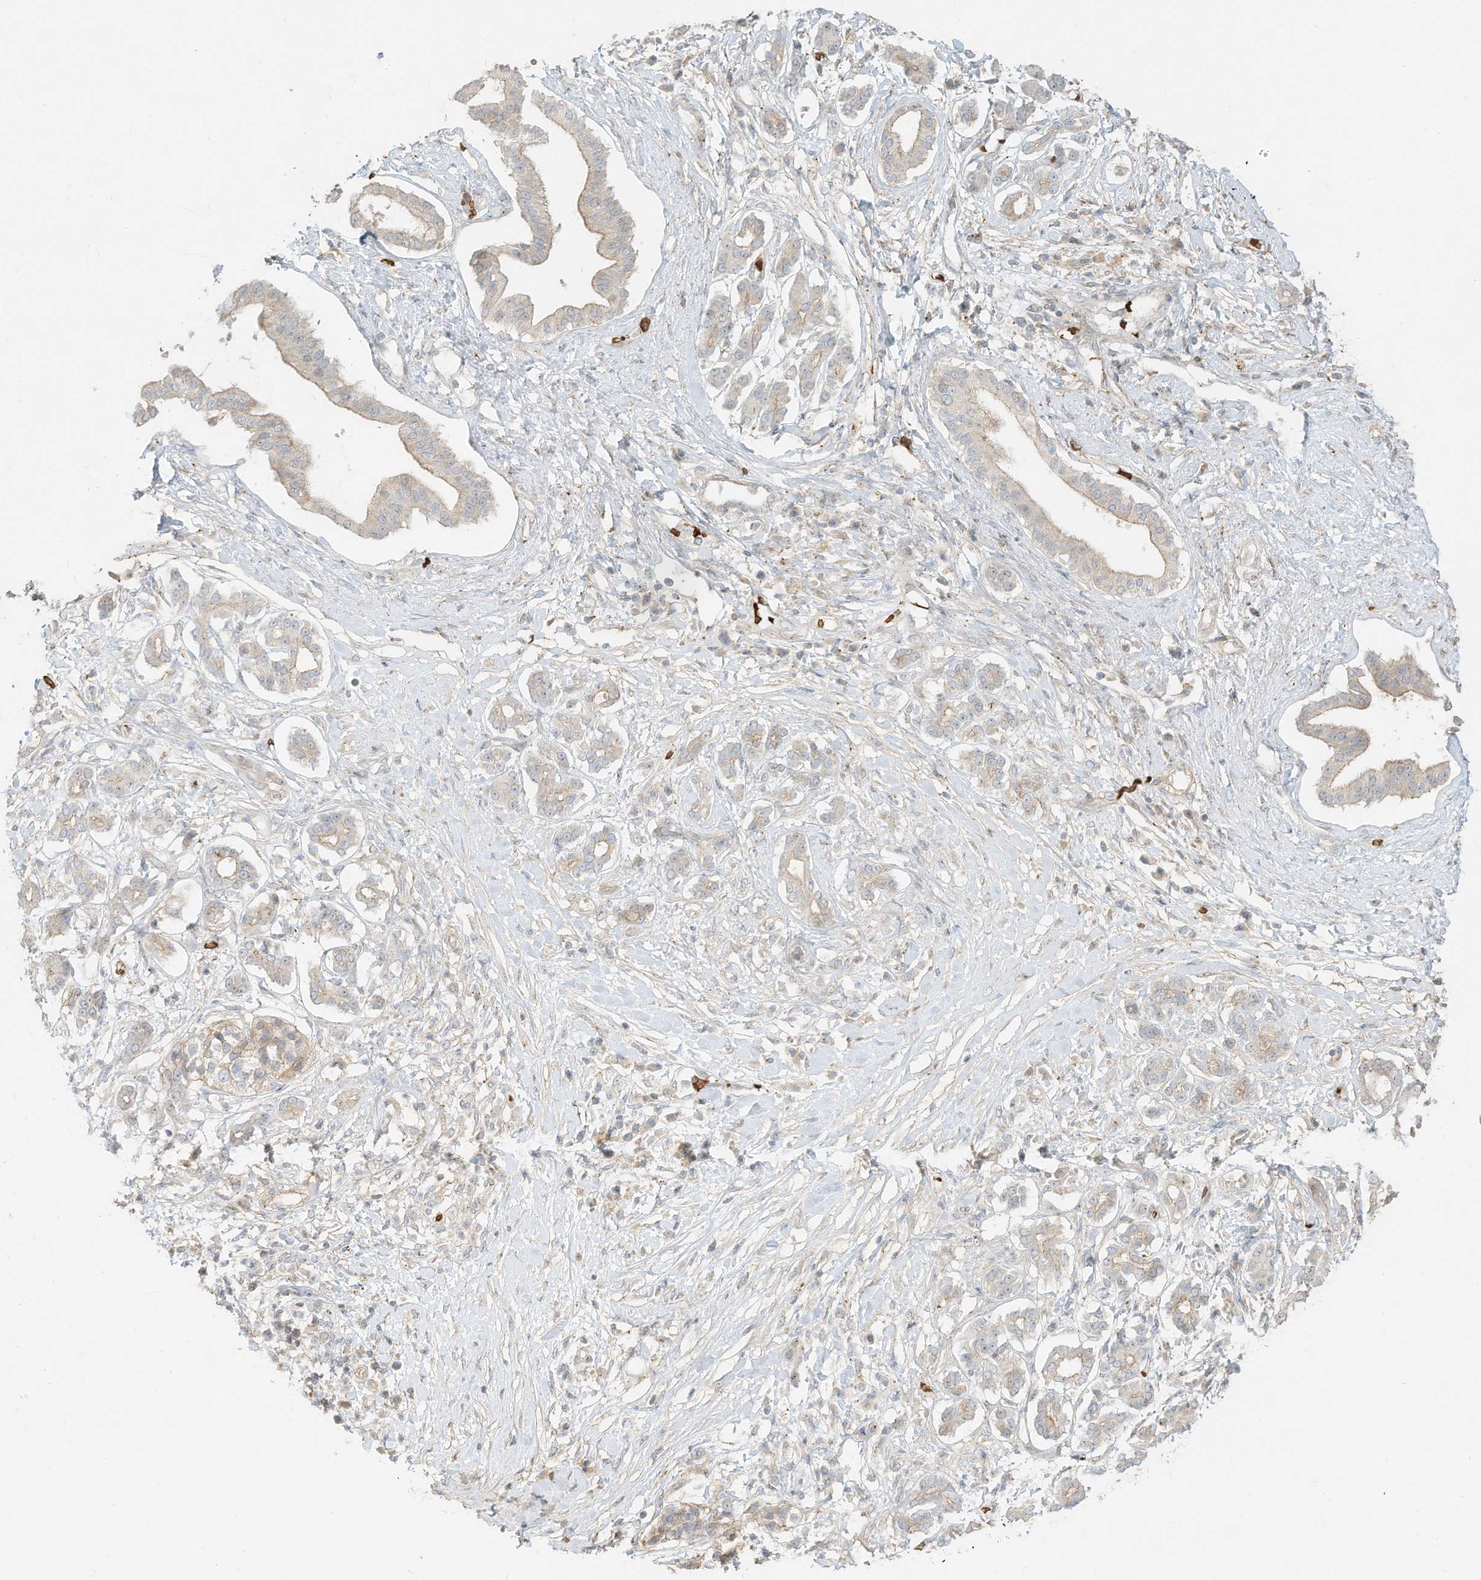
{"staining": {"intensity": "strong", "quantity": "<25%", "location": "cytoplasmic/membranous"}, "tissue": "pancreatic cancer", "cell_type": "Tumor cells", "image_type": "cancer", "snomed": [{"axis": "morphology", "description": "Inflammation, NOS"}, {"axis": "morphology", "description": "Adenocarcinoma, NOS"}, {"axis": "topography", "description": "Pancreas"}], "caption": "Immunohistochemical staining of pancreatic cancer exhibits strong cytoplasmic/membranous protein staining in about <25% of tumor cells.", "gene": "OFD1", "patient": {"sex": "female", "age": 56}}